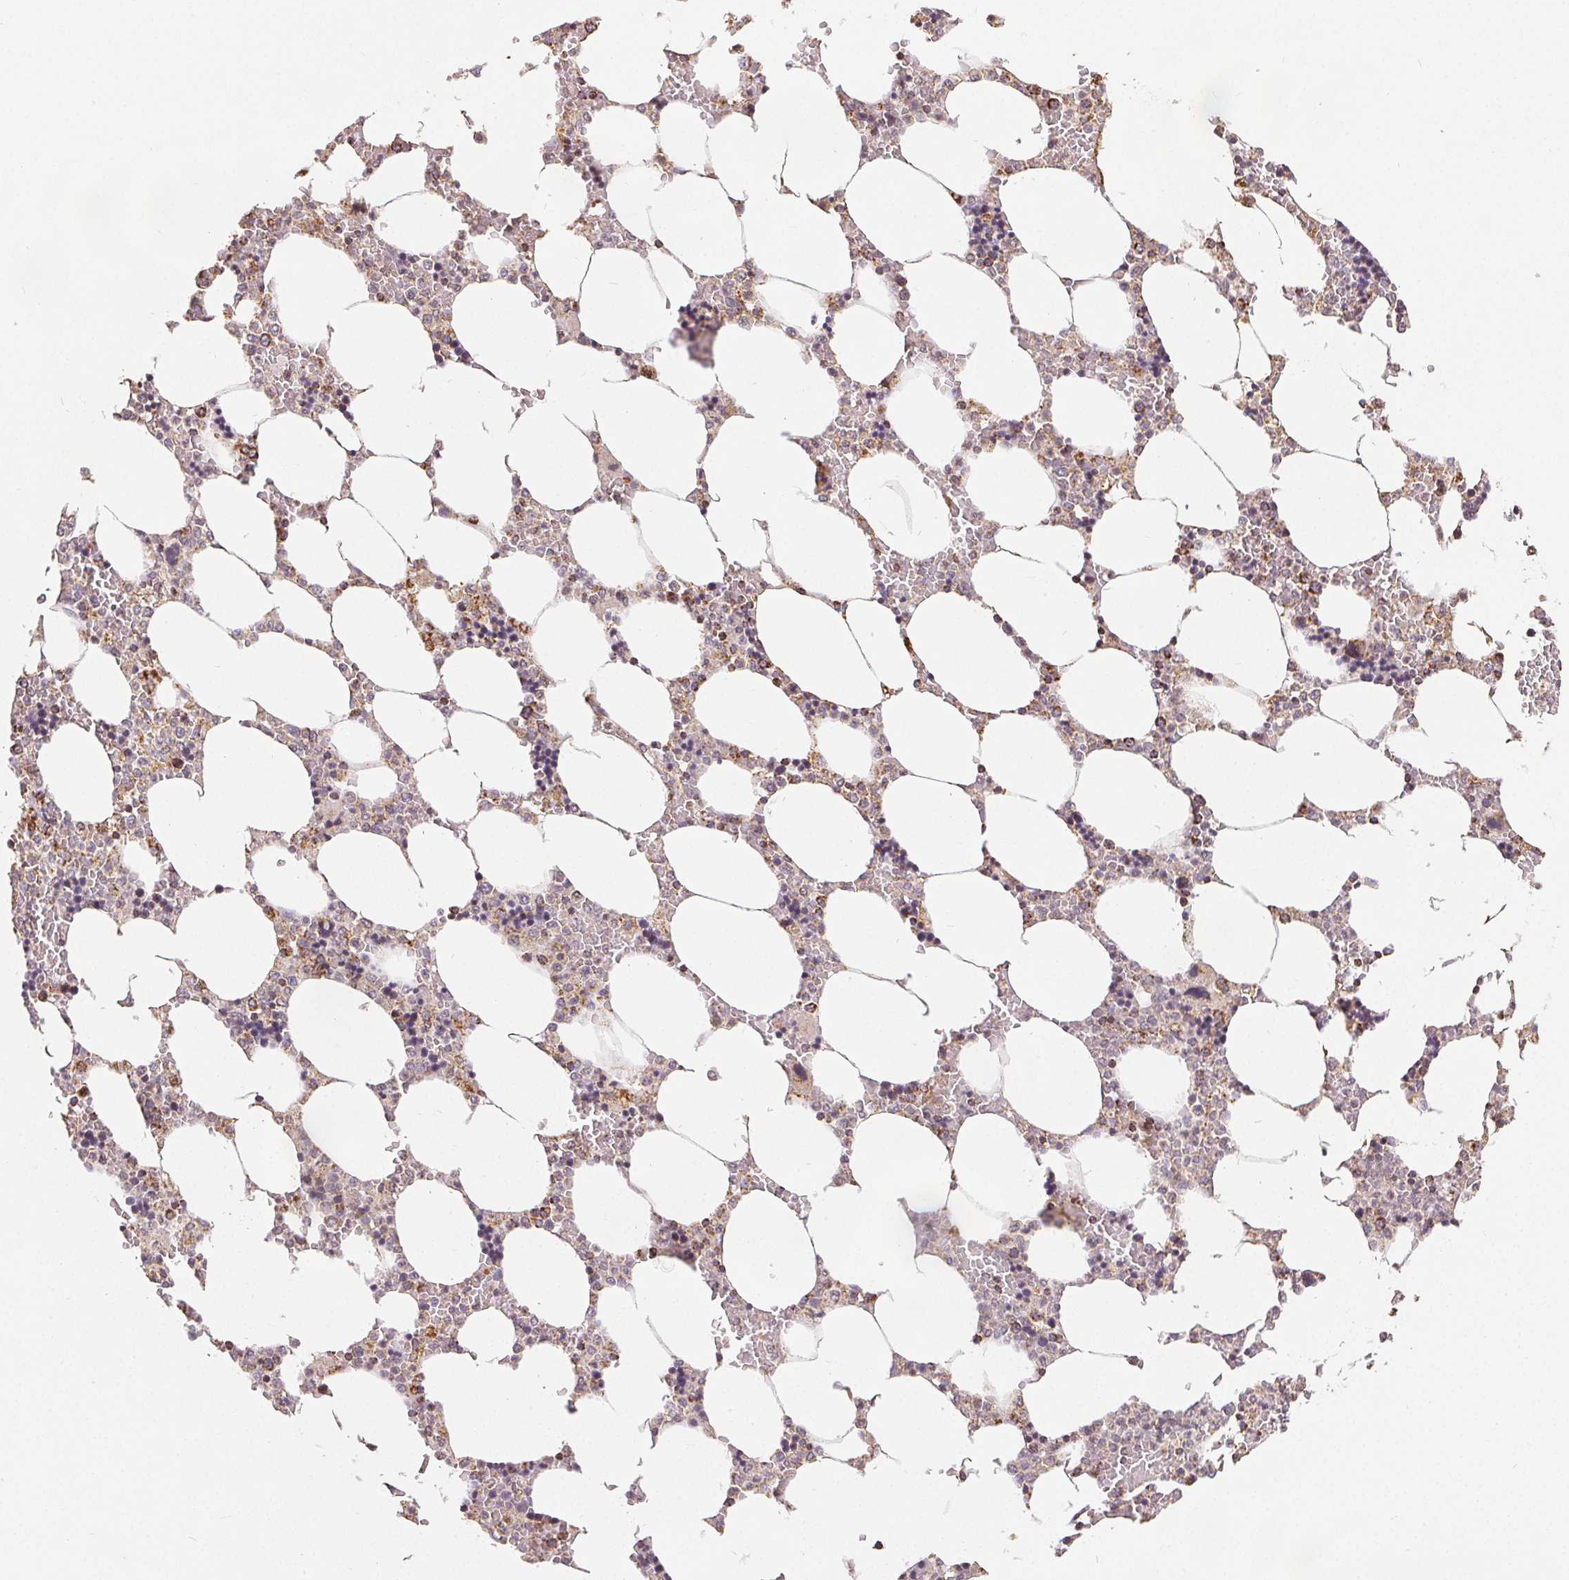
{"staining": {"intensity": "moderate", "quantity": "<25%", "location": "cytoplasmic/membranous"}, "tissue": "bone marrow", "cell_type": "Hematopoietic cells", "image_type": "normal", "snomed": [{"axis": "morphology", "description": "Normal tissue, NOS"}, {"axis": "topography", "description": "Bone marrow"}], "caption": "IHC of normal bone marrow demonstrates low levels of moderate cytoplasmic/membranous positivity in about <25% of hematopoietic cells.", "gene": "SDHB", "patient": {"sex": "male", "age": 64}}